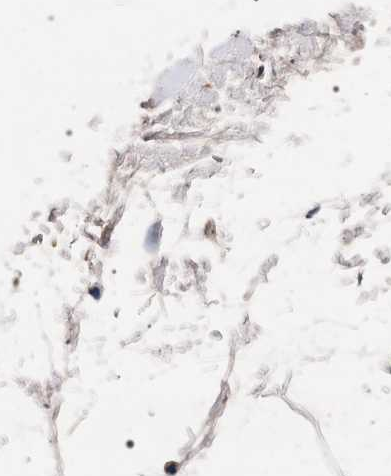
{"staining": {"intensity": "weak", "quantity": "25%-75%", "location": "cytoplasmic/membranous"}, "tissue": "adipose tissue", "cell_type": "Adipocytes", "image_type": "normal", "snomed": [{"axis": "morphology", "description": "Normal tissue, NOS"}, {"axis": "topography", "description": "Soft tissue"}], "caption": "A photomicrograph of adipose tissue stained for a protein demonstrates weak cytoplasmic/membranous brown staining in adipocytes. (DAB IHC, brown staining for protein, blue staining for nuclei).", "gene": "NEK7", "patient": {"sex": "male", "age": 72}}